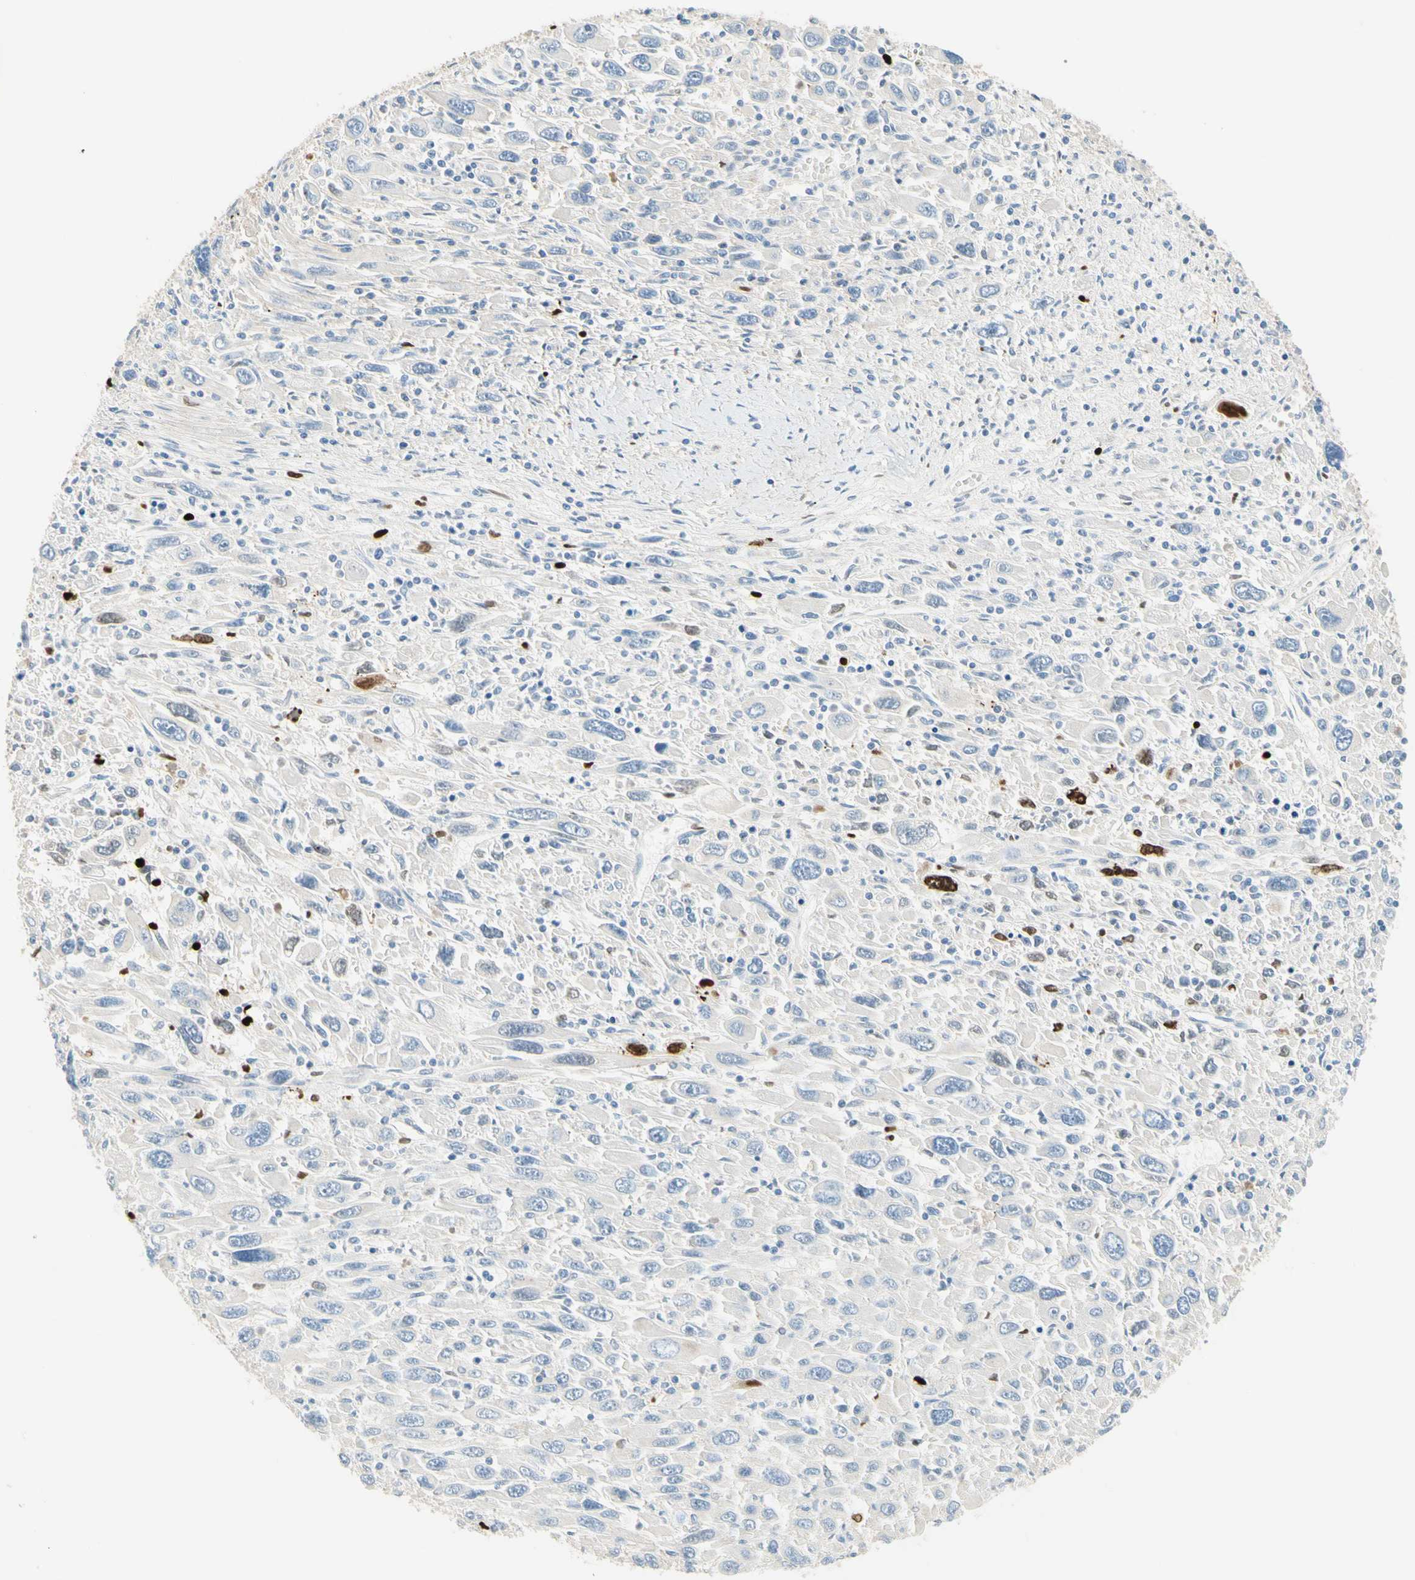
{"staining": {"intensity": "moderate", "quantity": "<25%", "location": "nuclear"}, "tissue": "melanoma", "cell_type": "Tumor cells", "image_type": "cancer", "snomed": [{"axis": "morphology", "description": "Malignant melanoma, Metastatic site"}, {"axis": "topography", "description": "Skin"}], "caption": "Immunohistochemical staining of human malignant melanoma (metastatic site) demonstrates low levels of moderate nuclear staining in approximately <25% of tumor cells. The protein is shown in brown color, while the nuclei are stained blue.", "gene": "NECTIN4", "patient": {"sex": "female", "age": 56}}